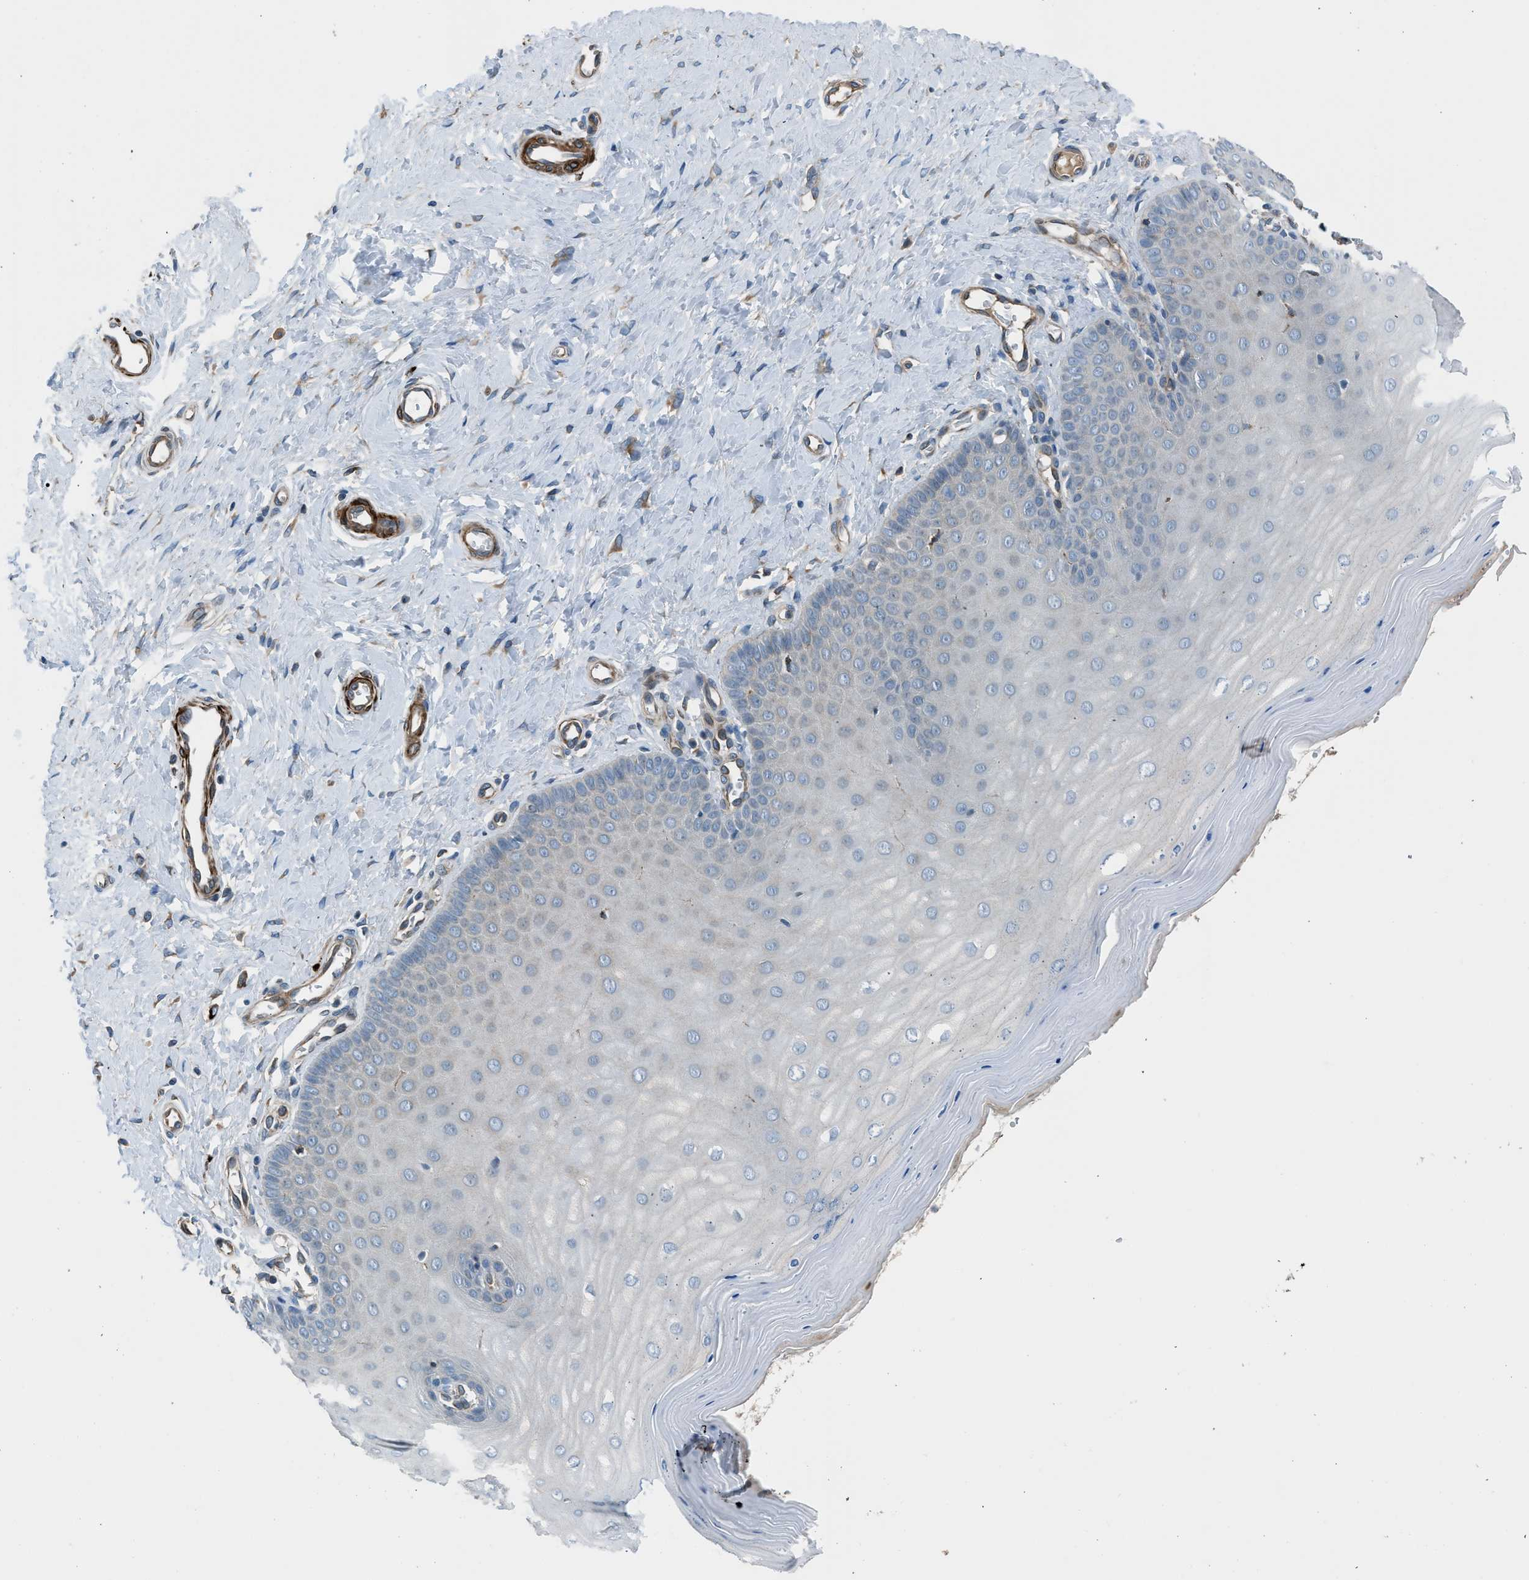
{"staining": {"intensity": "negative", "quantity": "none", "location": "none"}, "tissue": "cervix", "cell_type": "Squamous epithelial cells", "image_type": "normal", "snomed": [{"axis": "morphology", "description": "Normal tissue, NOS"}, {"axis": "topography", "description": "Cervix"}], "caption": "IHC micrograph of benign cervix: cervix stained with DAB exhibits no significant protein staining in squamous epithelial cells.", "gene": "LMBR1", "patient": {"sex": "female", "age": 55}}